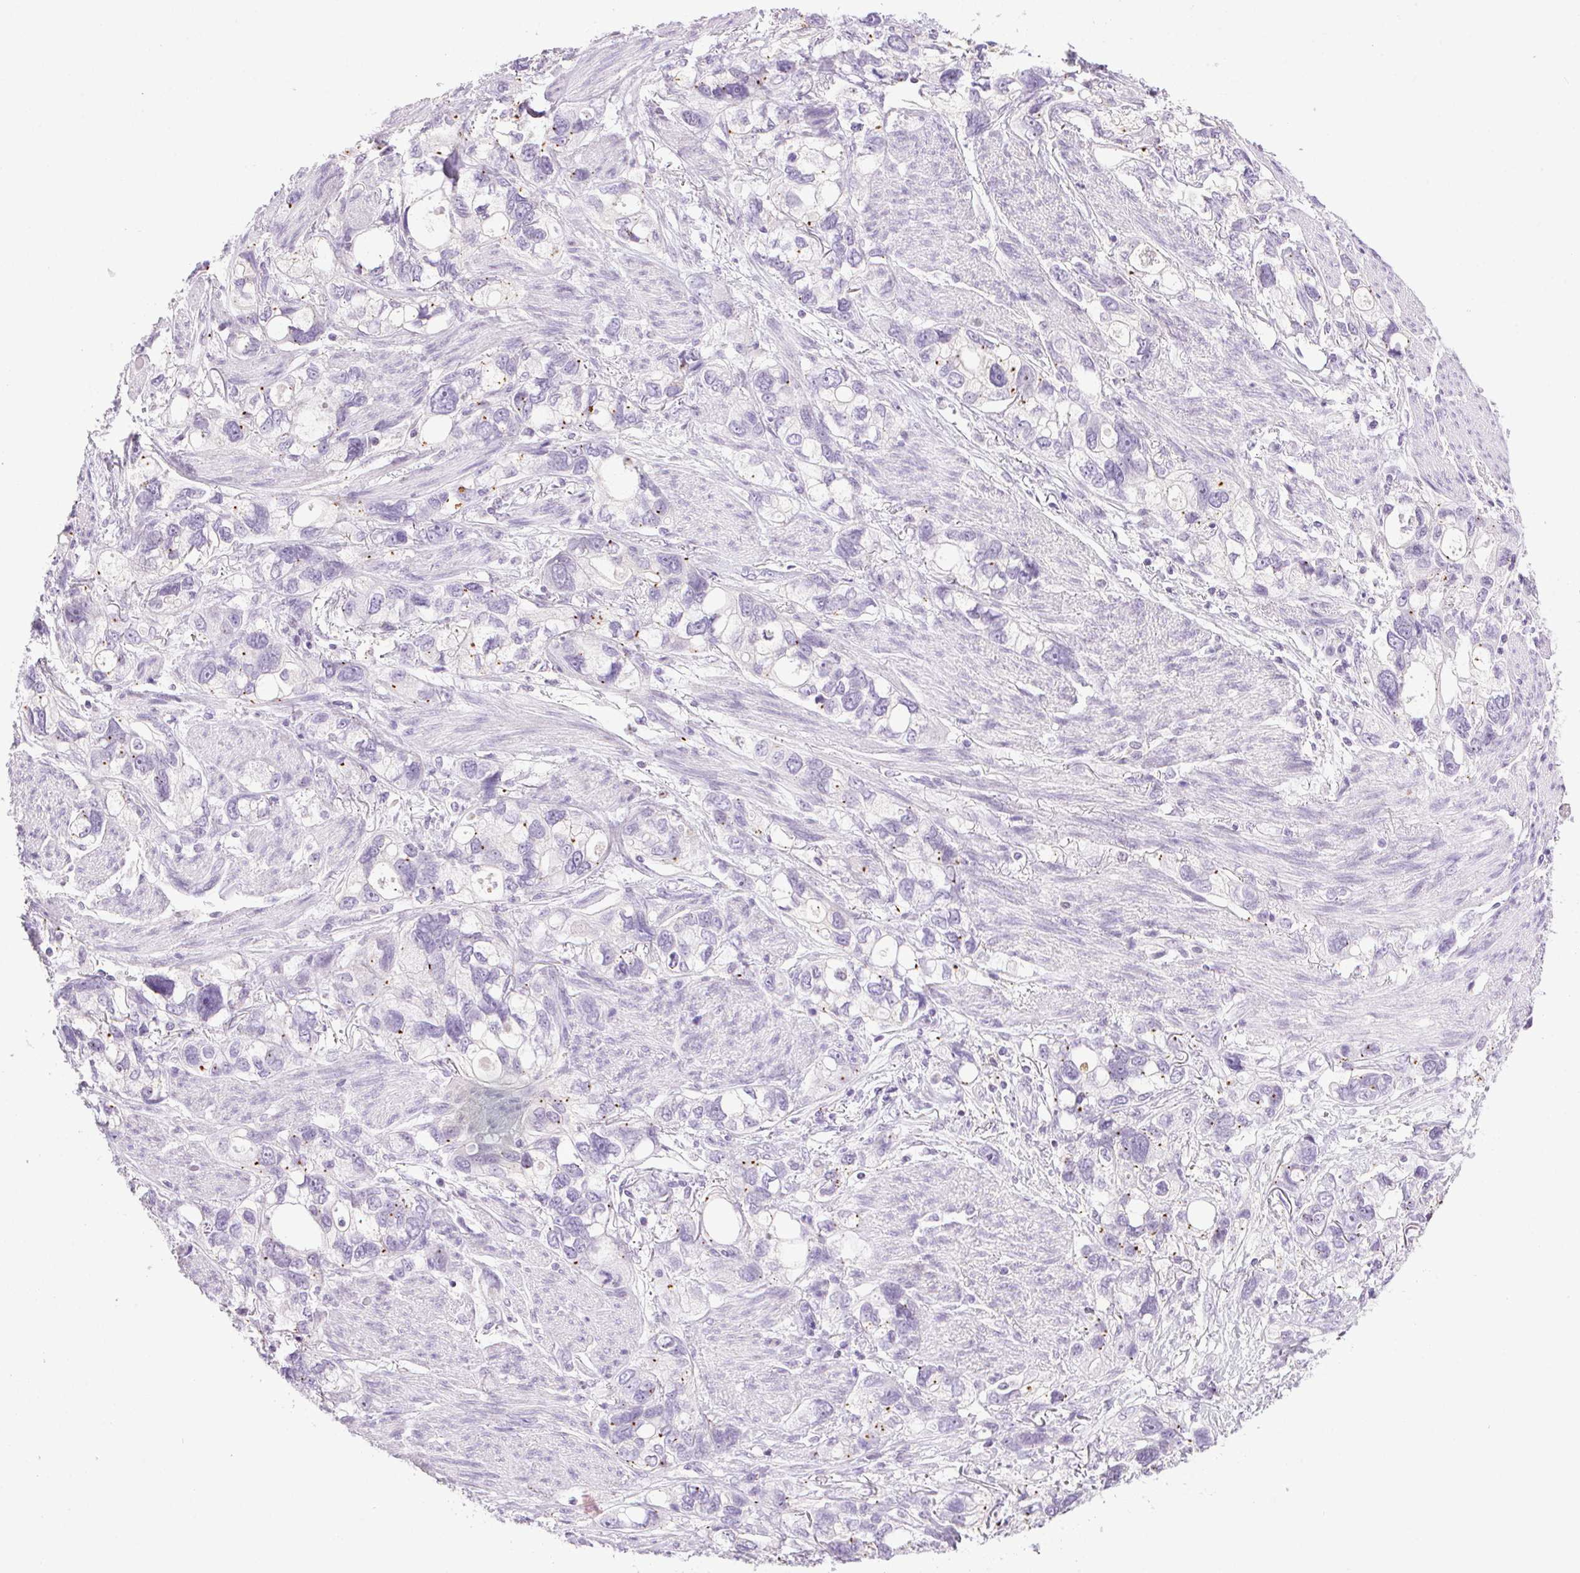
{"staining": {"intensity": "negative", "quantity": "none", "location": "none"}, "tissue": "stomach cancer", "cell_type": "Tumor cells", "image_type": "cancer", "snomed": [{"axis": "morphology", "description": "Adenocarcinoma, NOS"}, {"axis": "topography", "description": "Stomach, upper"}], "caption": "DAB immunohistochemical staining of human adenocarcinoma (stomach) shows no significant positivity in tumor cells. (DAB (3,3'-diaminobenzidine) IHC with hematoxylin counter stain).", "gene": "TMEM88B", "patient": {"sex": "female", "age": 81}}